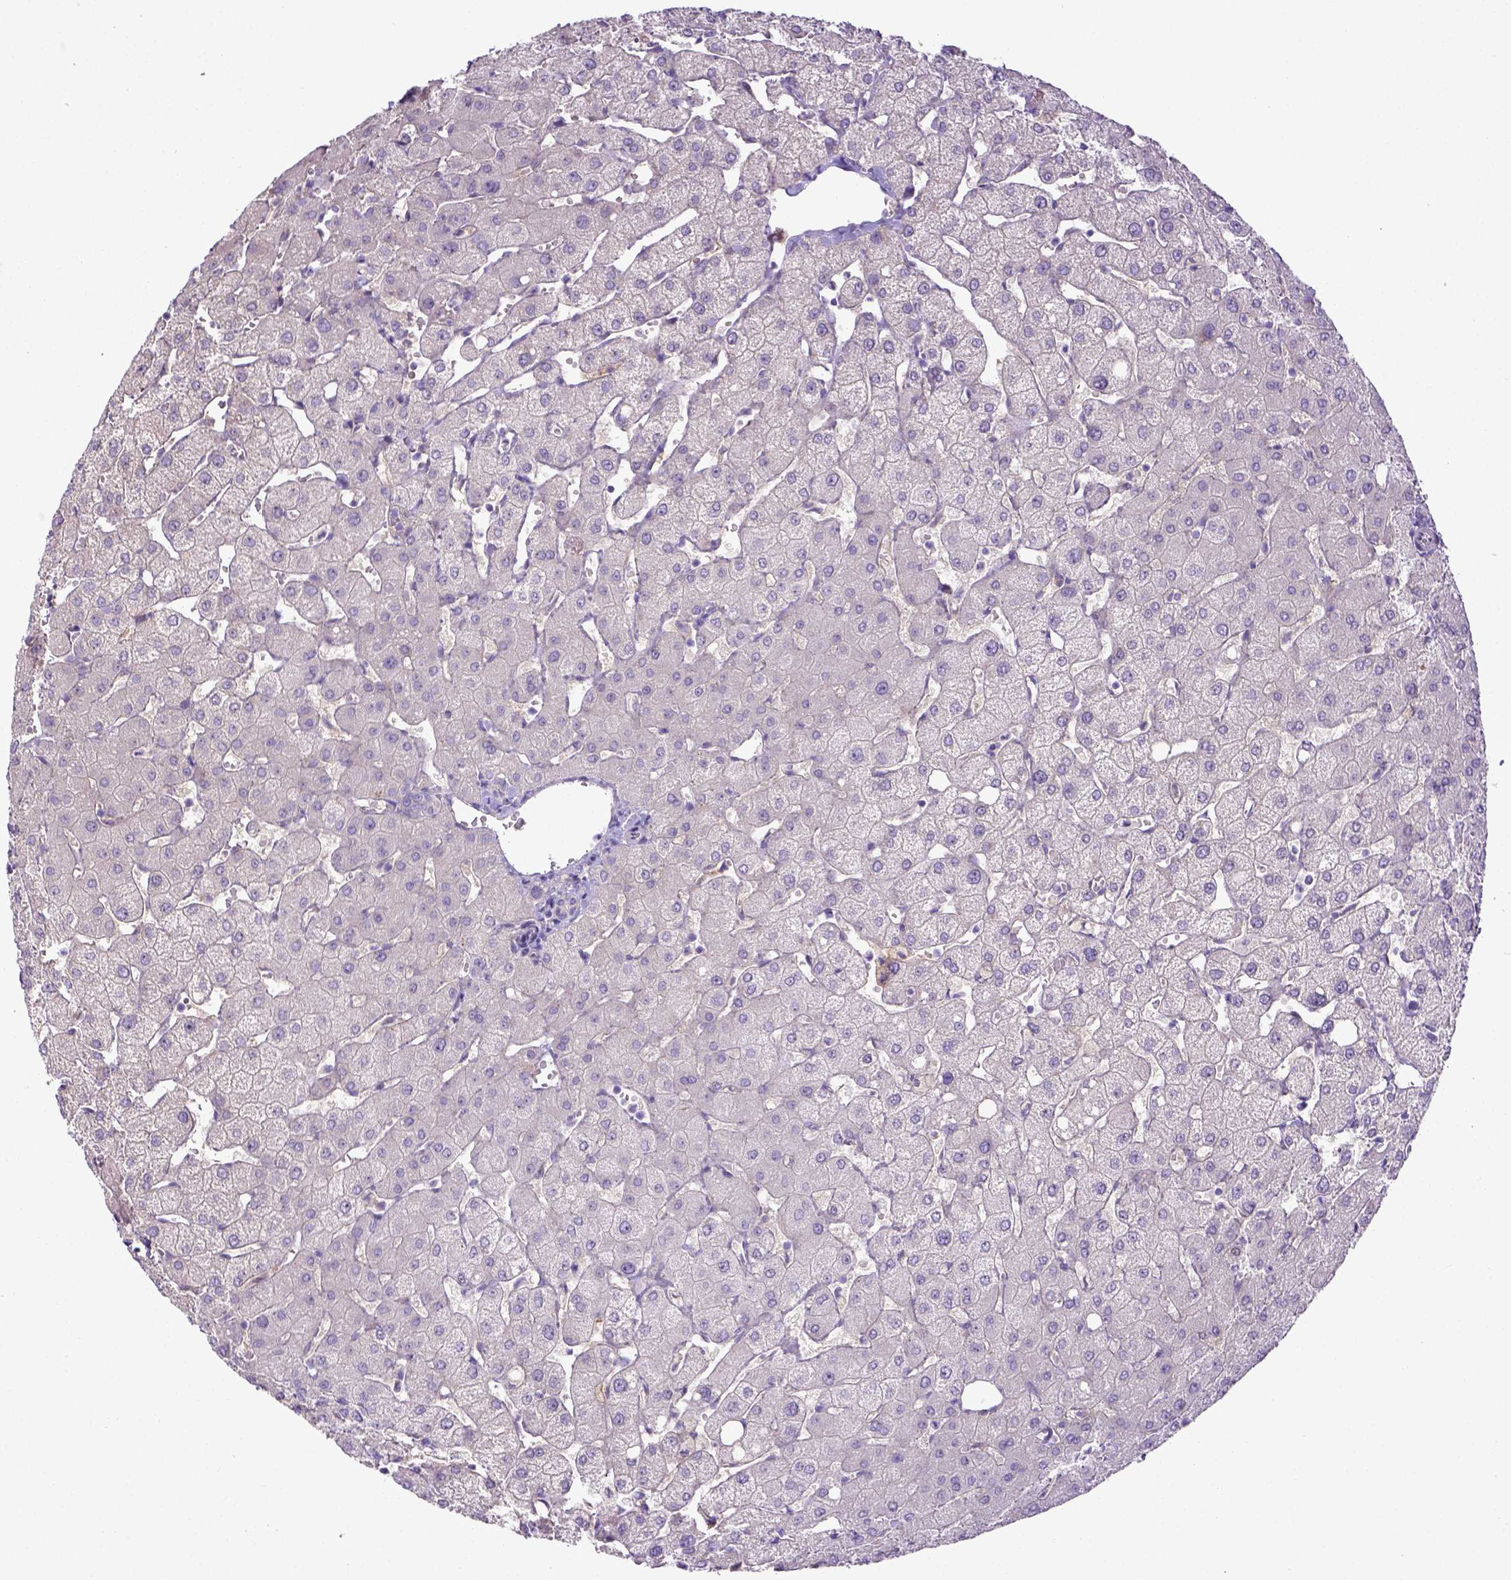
{"staining": {"intensity": "negative", "quantity": "none", "location": "none"}, "tissue": "liver", "cell_type": "Cholangiocytes", "image_type": "normal", "snomed": [{"axis": "morphology", "description": "Normal tissue, NOS"}, {"axis": "topography", "description": "Liver"}], "caption": "The micrograph displays no significant positivity in cholangiocytes of liver. The staining was performed using DAB to visualize the protein expression in brown, while the nuclei were stained in blue with hematoxylin (Magnification: 20x).", "gene": "CD40", "patient": {"sex": "female", "age": 54}}